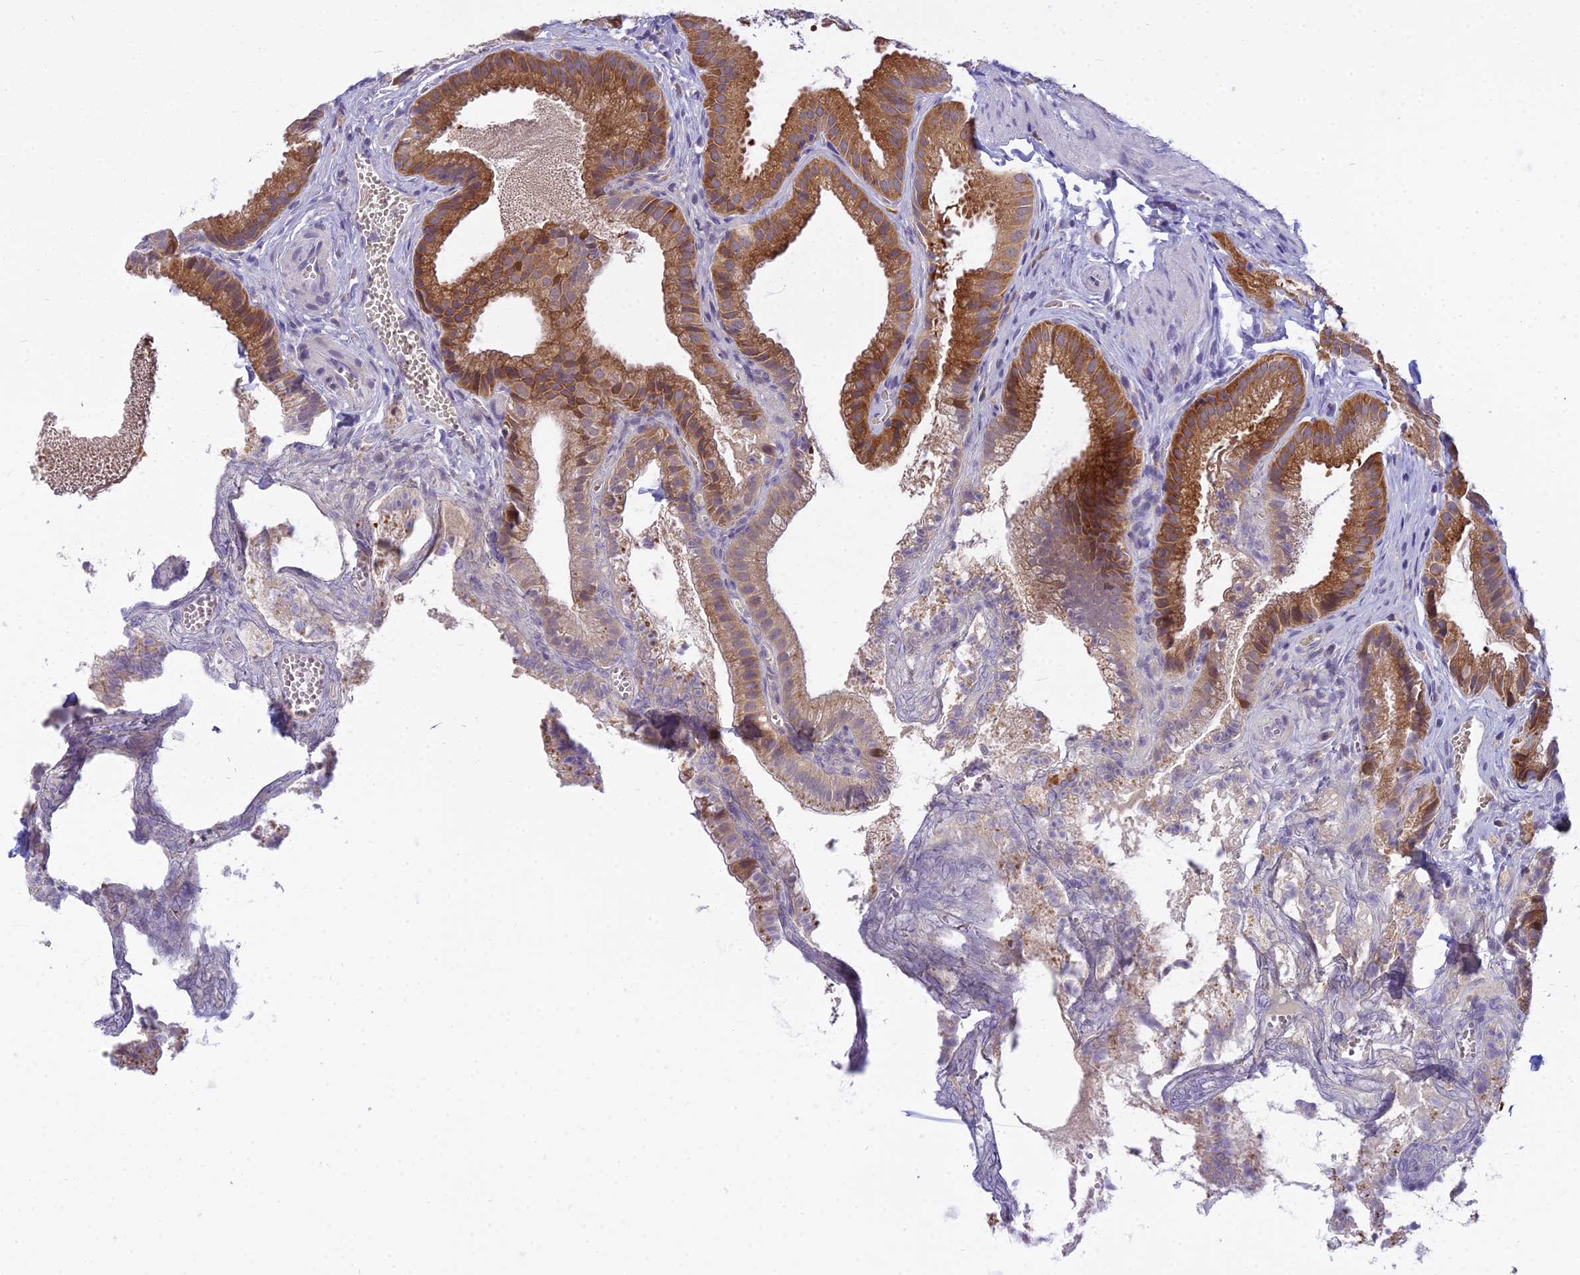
{"staining": {"intensity": "strong", "quantity": ">75%", "location": "cytoplasmic/membranous"}, "tissue": "gallbladder", "cell_type": "Glandular cells", "image_type": "normal", "snomed": [{"axis": "morphology", "description": "Normal tissue, NOS"}, {"axis": "topography", "description": "Gallbladder"}], "caption": "A micrograph of human gallbladder stained for a protein reveals strong cytoplasmic/membranous brown staining in glandular cells.", "gene": "UBE2G1", "patient": {"sex": "male", "age": 38}}